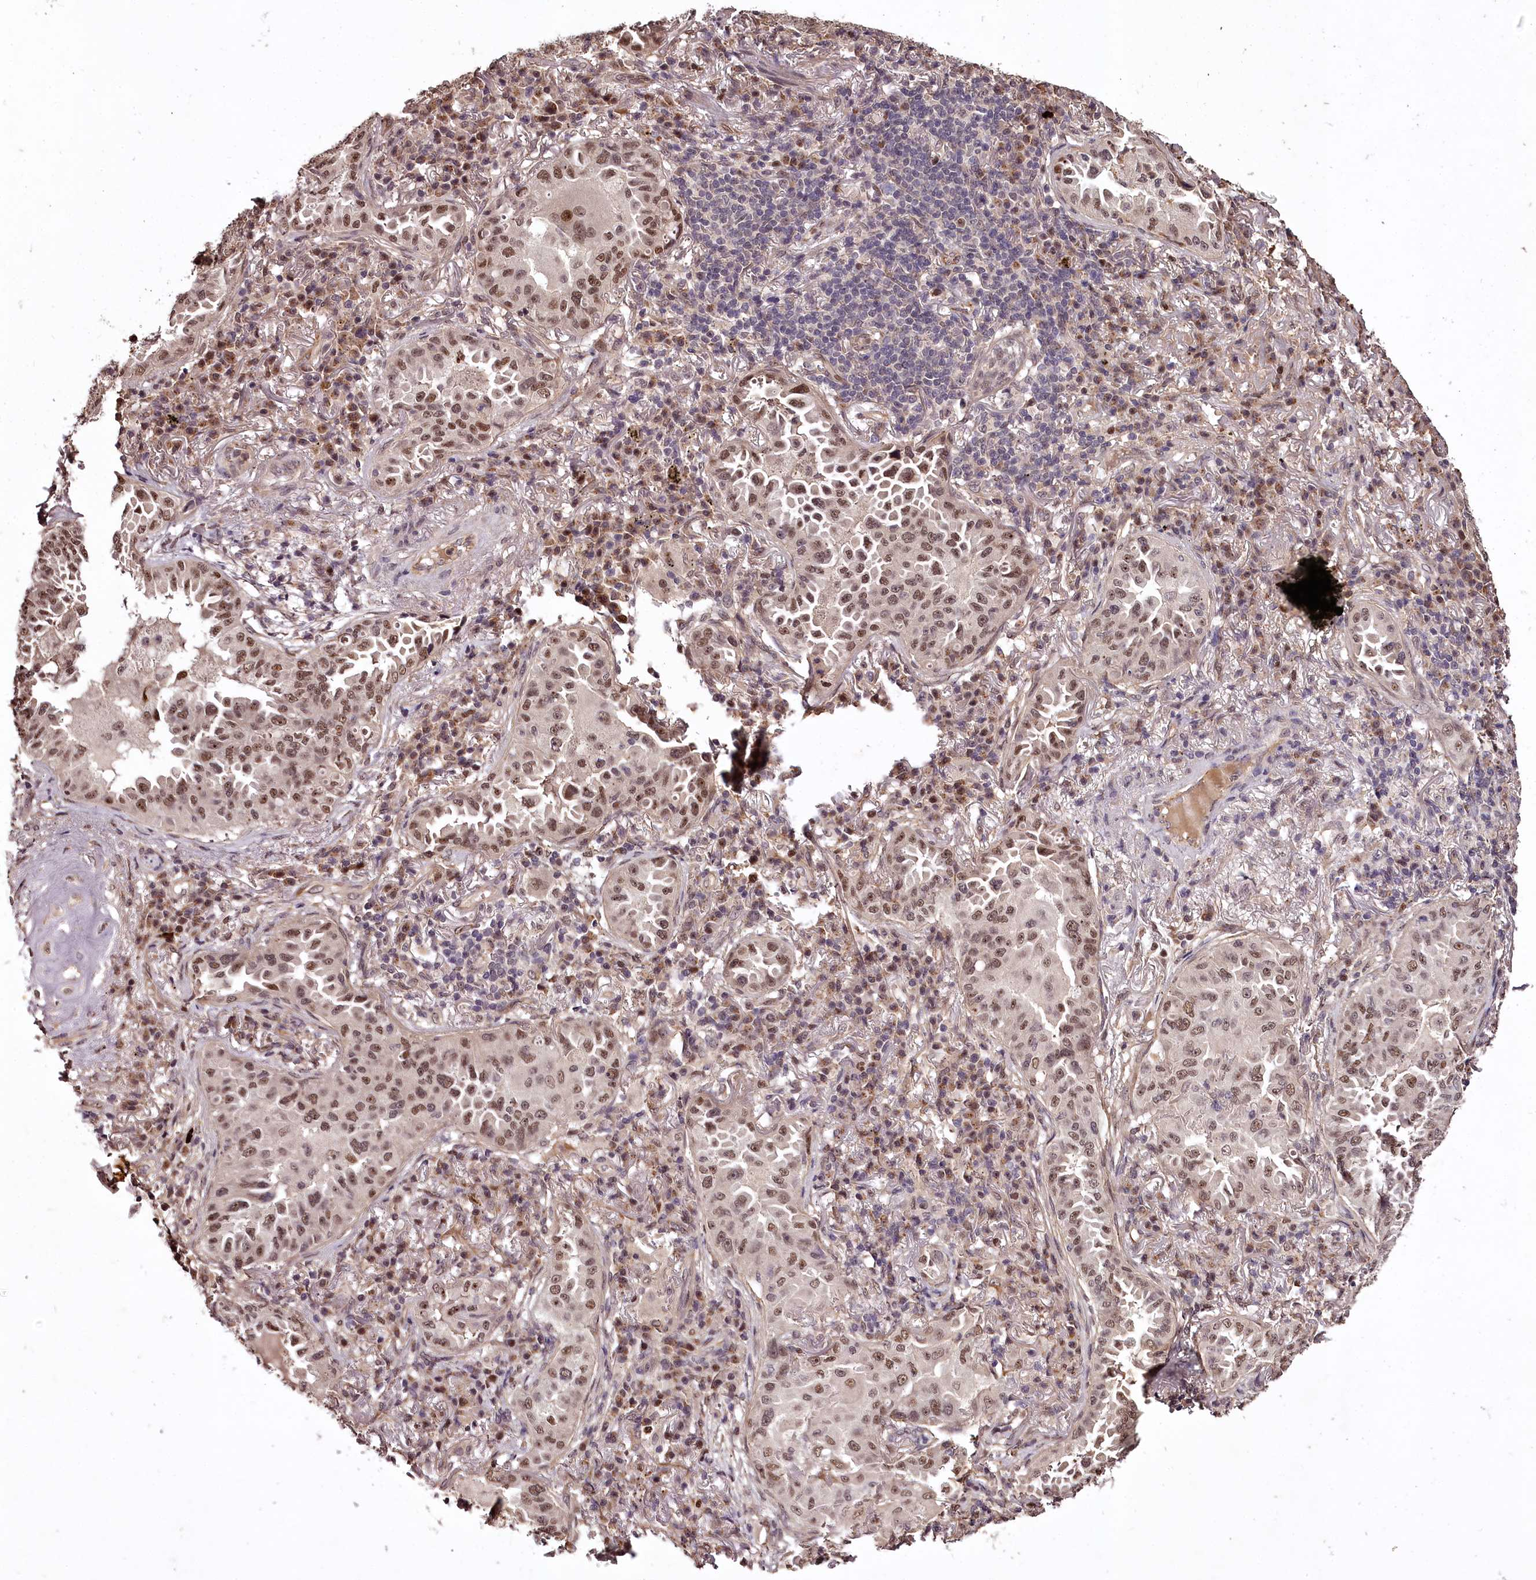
{"staining": {"intensity": "moderate", "quantity": ">75%", "location": "nuclear"}, "tissue": "lung cancer", "cell_type": "Tumor cells", "image_type": "cancer", "snomed": [{"axis": "morphology", "description": "Adenocarcinoma, NOS"}, {"axis": "topography", "description": "Lung"}], "caption": "Immunohistochemistry (IHC) image of neoplastic tissue: human lung cancer stained using immunohistochemistry demonstrates medium levels of moderate protein expression localized specifically in the nuclear of tumor cells, appearing as a nuclear brown color.", "gene": "MAML3", "patient": {"sex": "female", "age": 69}}